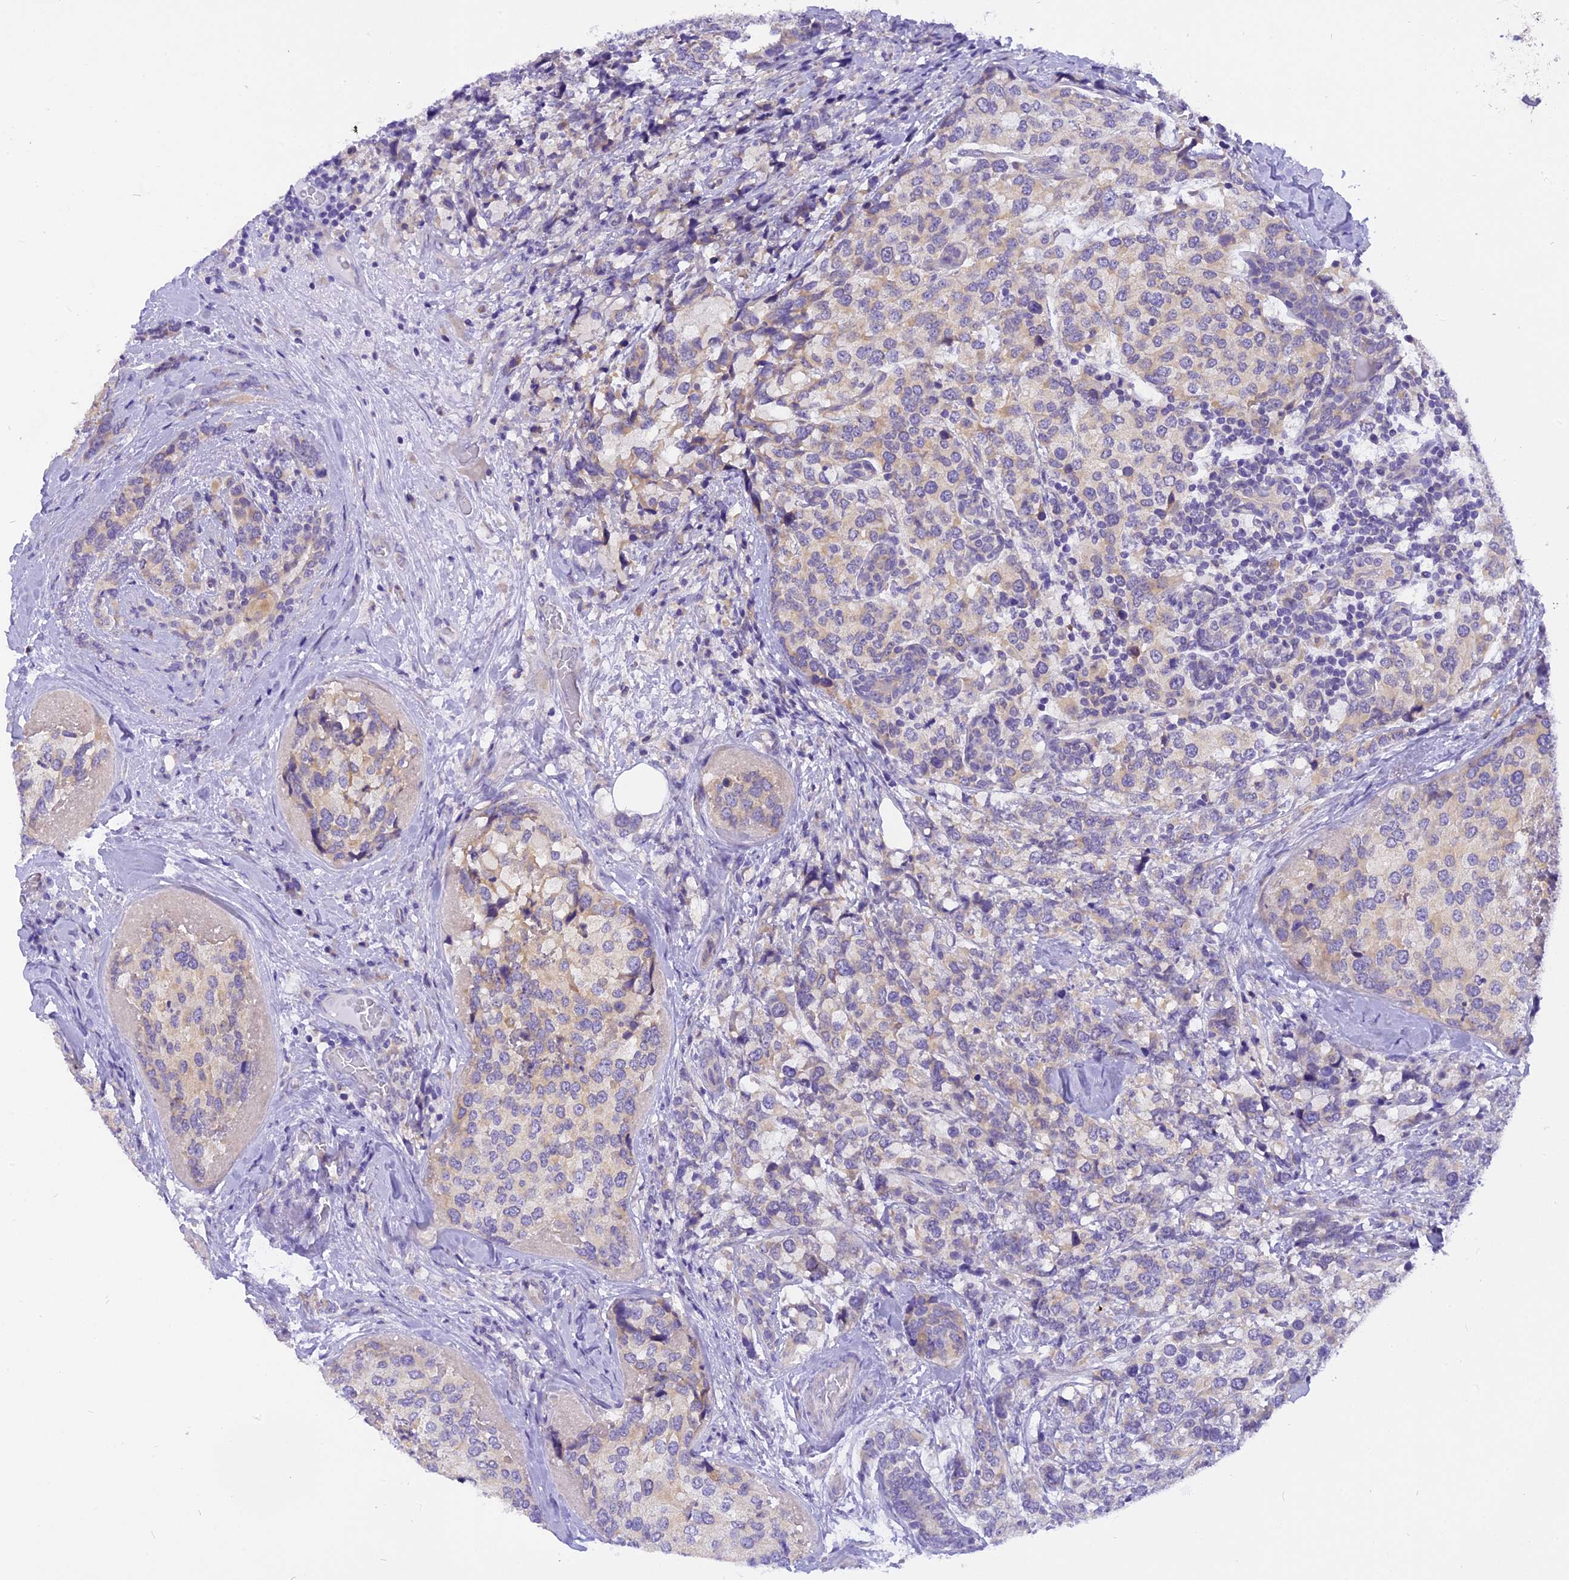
{"staining": {"intensity": "weak", "quantity": "<25%", "location": "cytoplasmic/membranous"}, "tissue": "breast cancer", "cell_type": "Tumor cells", "image_type": "cancer", "snomed": [{"axis": "morphology", "description": "Lobular carcinoma"}, {"axis": "topography", "description": "Breast"}], "caption": "A high-resolution photomicrograph shows immunohistochemistry staining of breast cancer (lobular carcinoma), which demonstrates no significant expression in tumor cells. The staining is performed using DAB brown chromogen with nuclei counter-stained in using hematoxylin.", "gene": "TRIM3", "patient": {"sex": "female", "age": 59}}